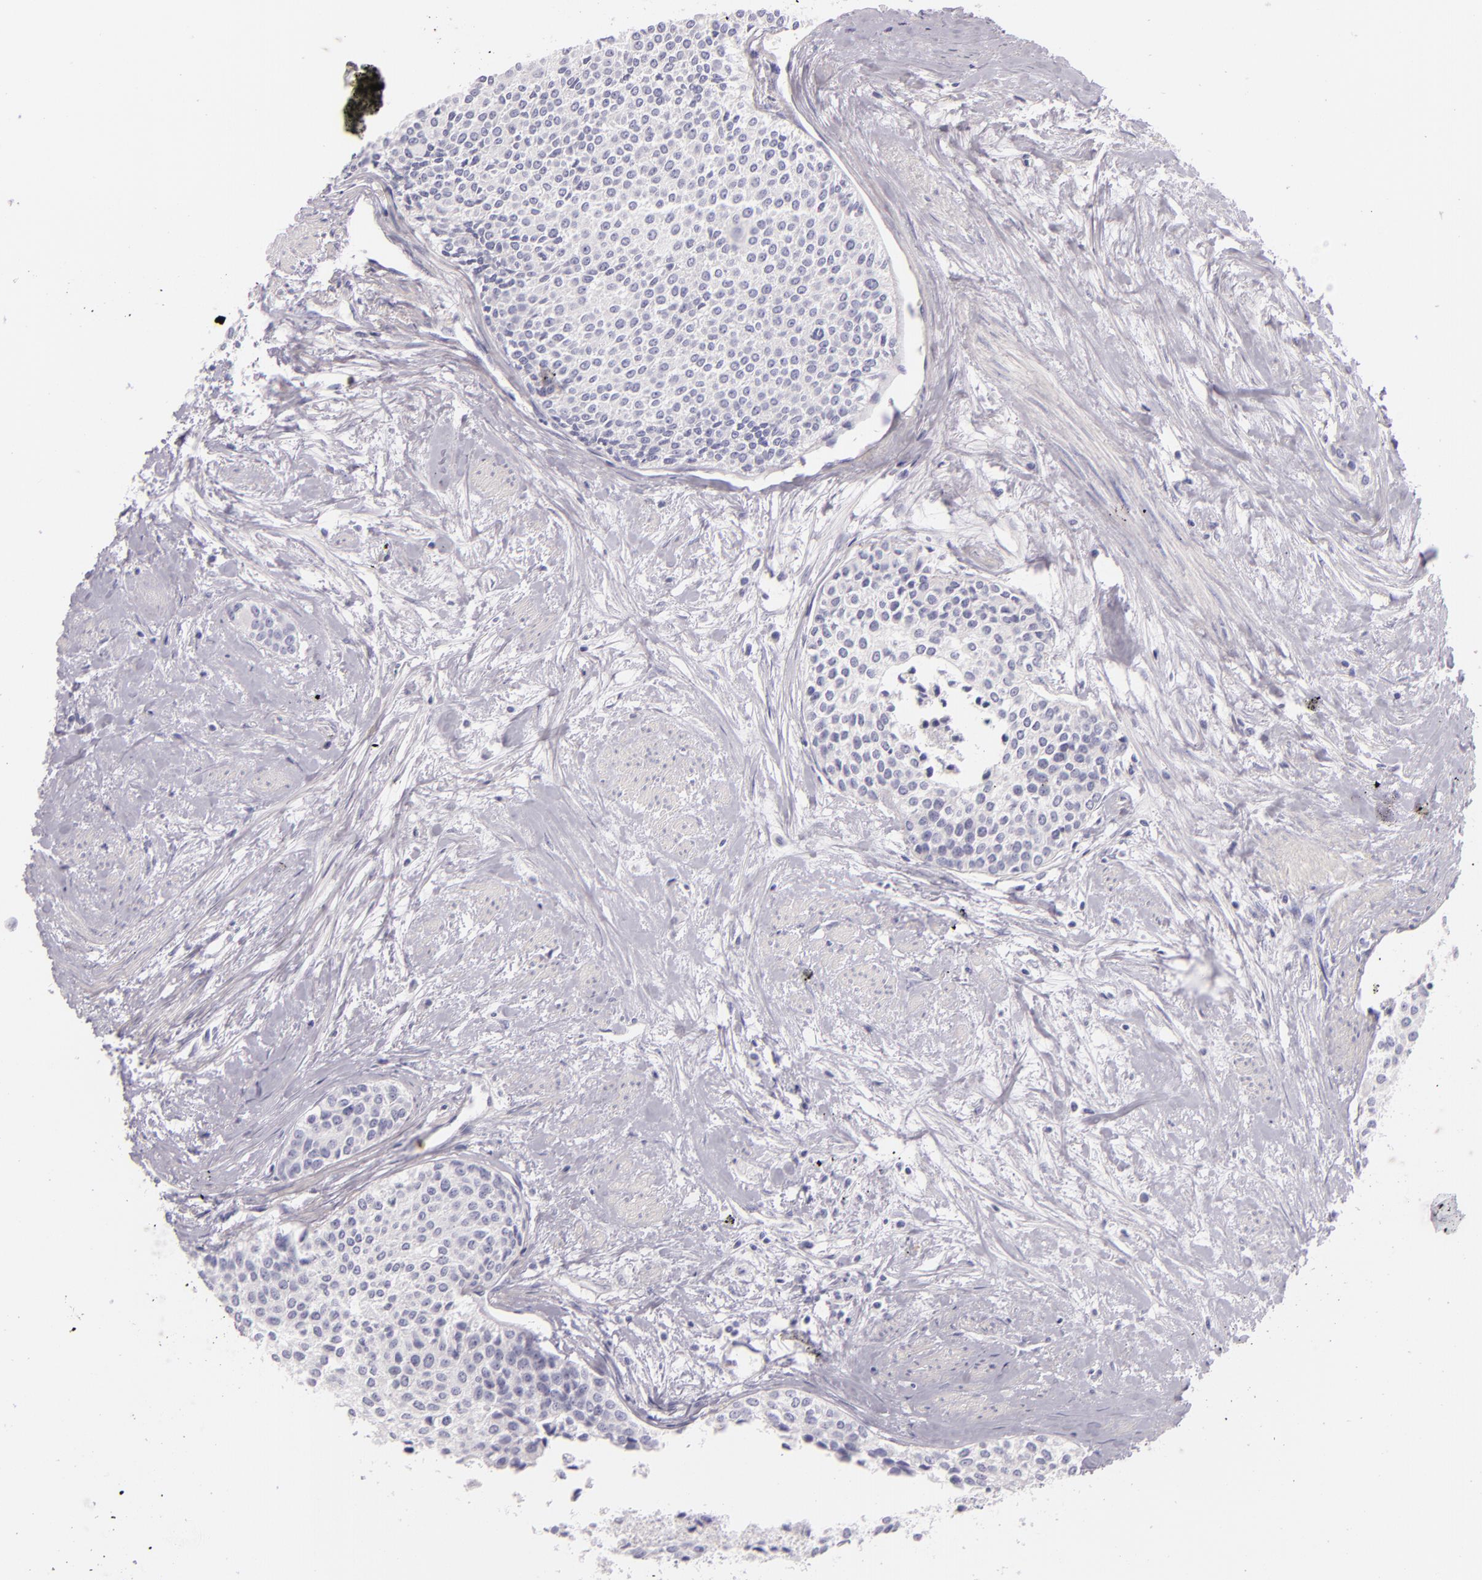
{"staining": {"intensity": "negative", "quantity": "none", "location": "none"}, "tissue": "urothelial cancer", "cell_type": "Tumor cells", "image_type": "cancer", "snomed": [{"axis": "morphology", "description": "Urothelial carcinoma, Low grade"}, {"axis": "topography", "description": "Urinary bladder"}], "caption": "Urothelial cancer stained for a protein using immunohistochemistry shows no staining tumor cells.", "gene": "INA", "patient": {"sex": "female", "age": 73}}